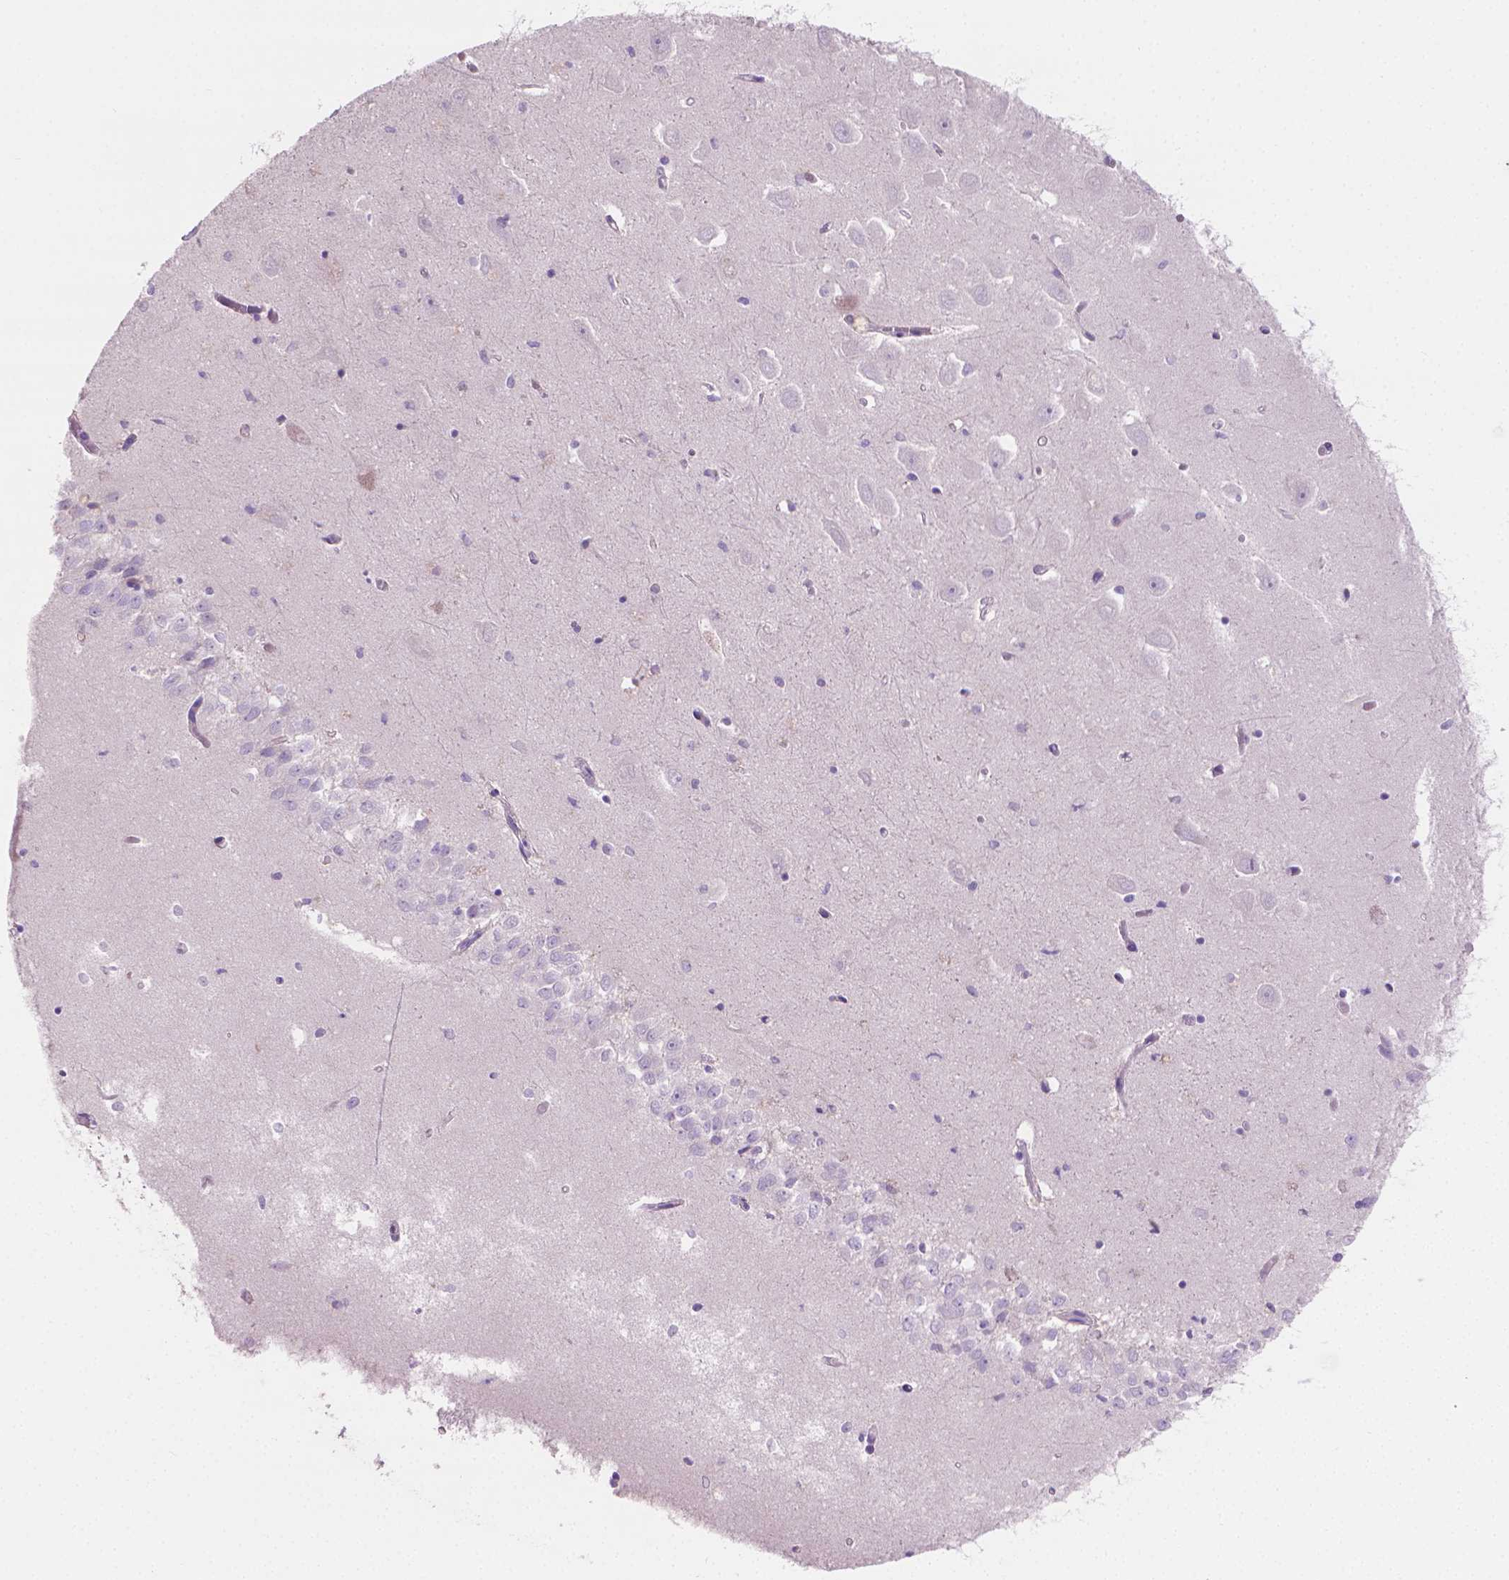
{"staining": {"intensity": "negative", "quantity": "none", "location": "none"}, "tissue": "hippocampus", "cell_type": "Glial cells", "image_type": "normal", "snomed": [{"axis": "morphology", "description": "Normal tissue, NOS"}, {"axis": "topography", "description": "Hippocampus"}], "caption": "Immunohistochemistry of benign human hippocampus displays no expression in glial cells.", "gene": "CABCOCO1", "patient": {"sex": "female", "age": 64}}